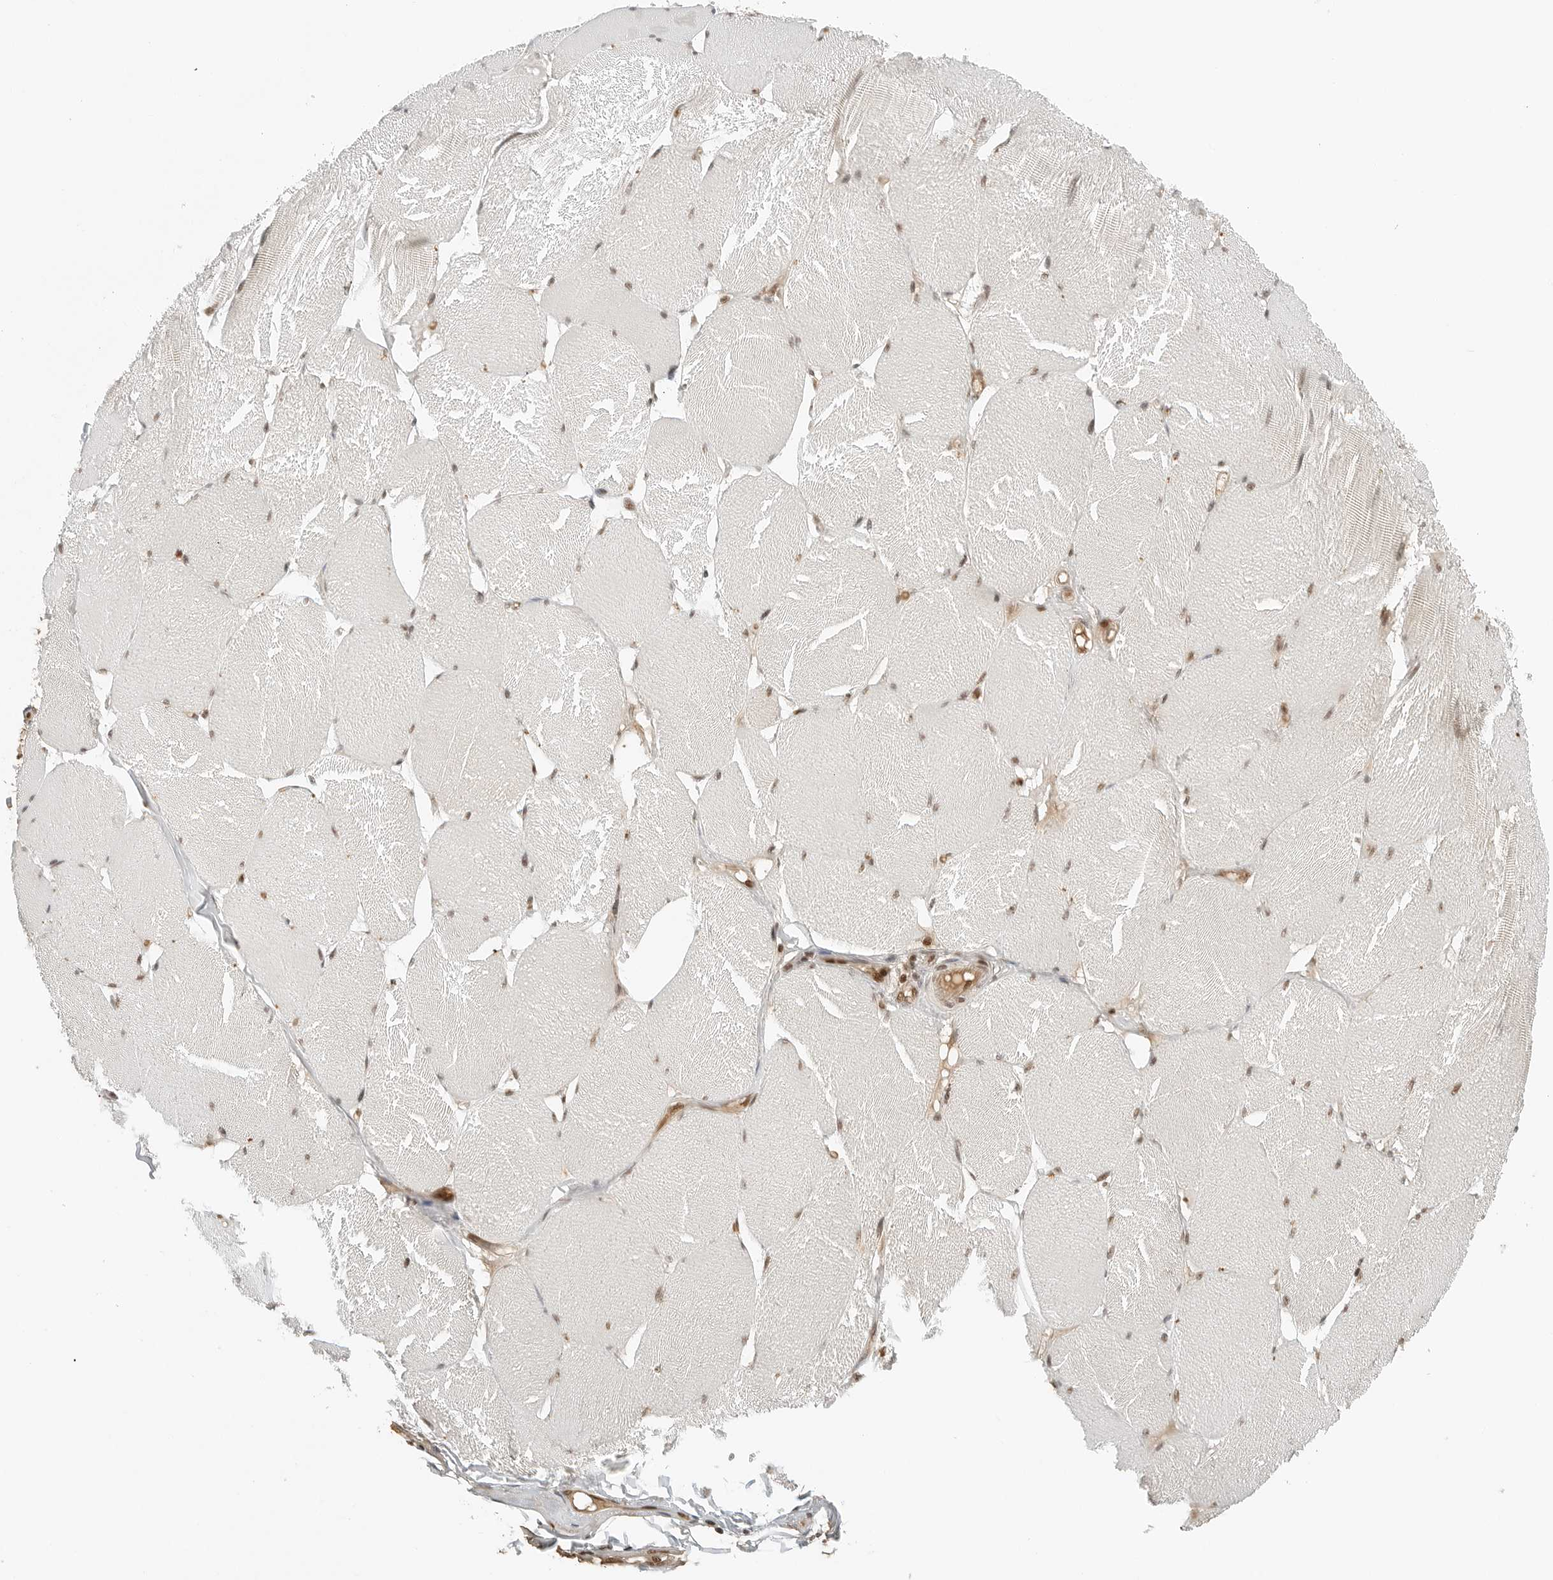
{"staining": {"intensity": "negative", "quantity": "none", "location": "none"}, "tissue": "skeletal muscle", "cell_type": "Myocytes", "image_type": "normal", "snomed": [{"axis": "morphology", "description": "Normal tissue, NOS"}, {"axis": "topography", "description": "Skin"}, {"axis": "topography", "description": "Skeletal muscle"}], "caption": "Immunohistochemistry image of benign skeletal muscle: skeletal muscle stained with DAB shows no significant protein expression in myocytes. (DAB (3,3'-diaminobenzidine) immunohistochemistry (IHC), high magnification).", "gene": "CRTC2", "patient": {"sex": "male", "age": 83}}